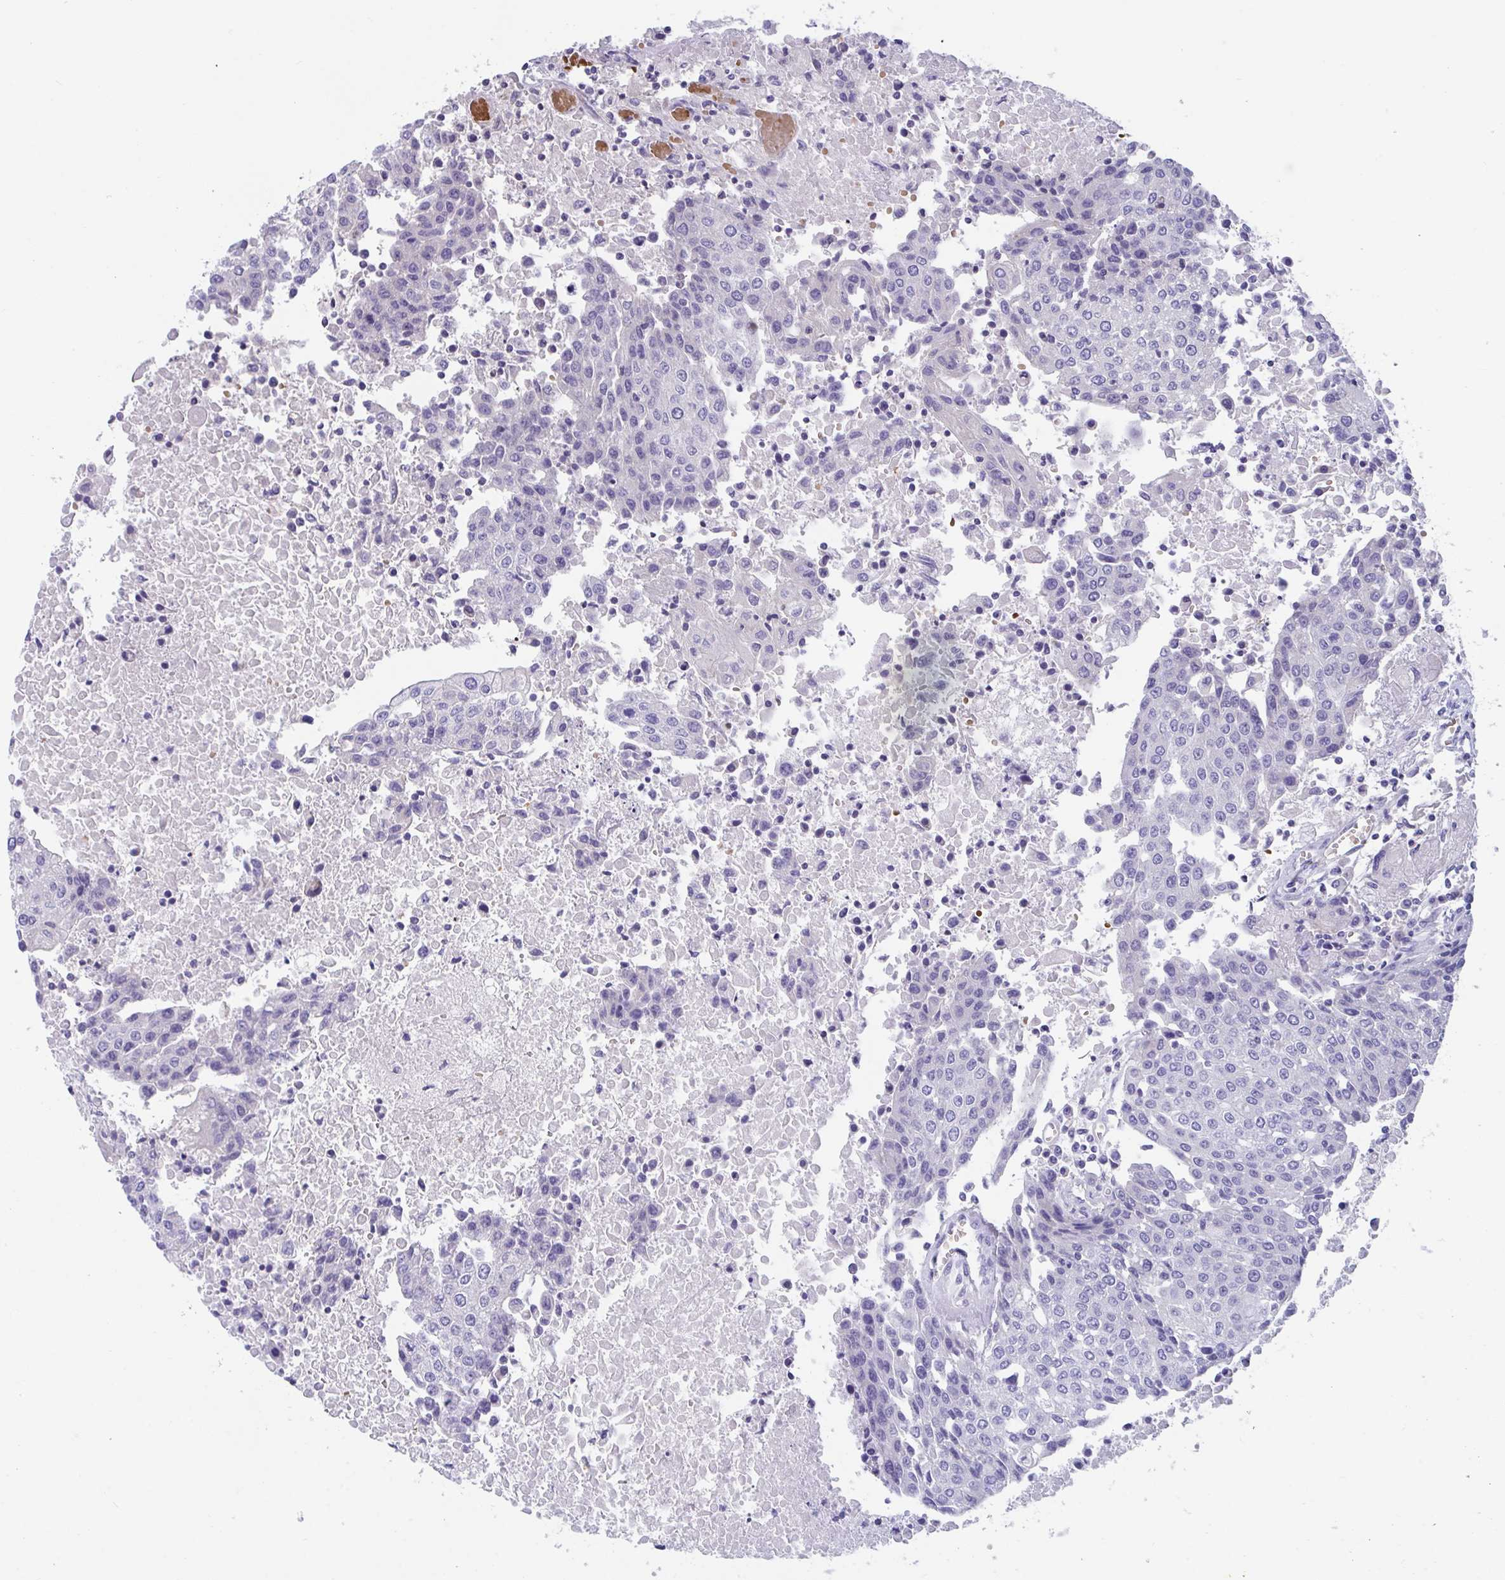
{"staining": {"intensity": "negative", "quantity": "none", "location": "none"}, "tissue": "urothelial cancer", "cell_type": "Tumor cells", "image_type": "cancer", "snomed": [{"axis": "morphology", "description": "Urothelial carcinoma, High grade"}, {"axis": "topography", "description": "Urinary bladder"}], "caption": "Tumor cells show no significant protein positivity in urothelial carcinoma (high-grade).", "gene": "TTC30B", "patient": {"sex": "female", "age": 85}}